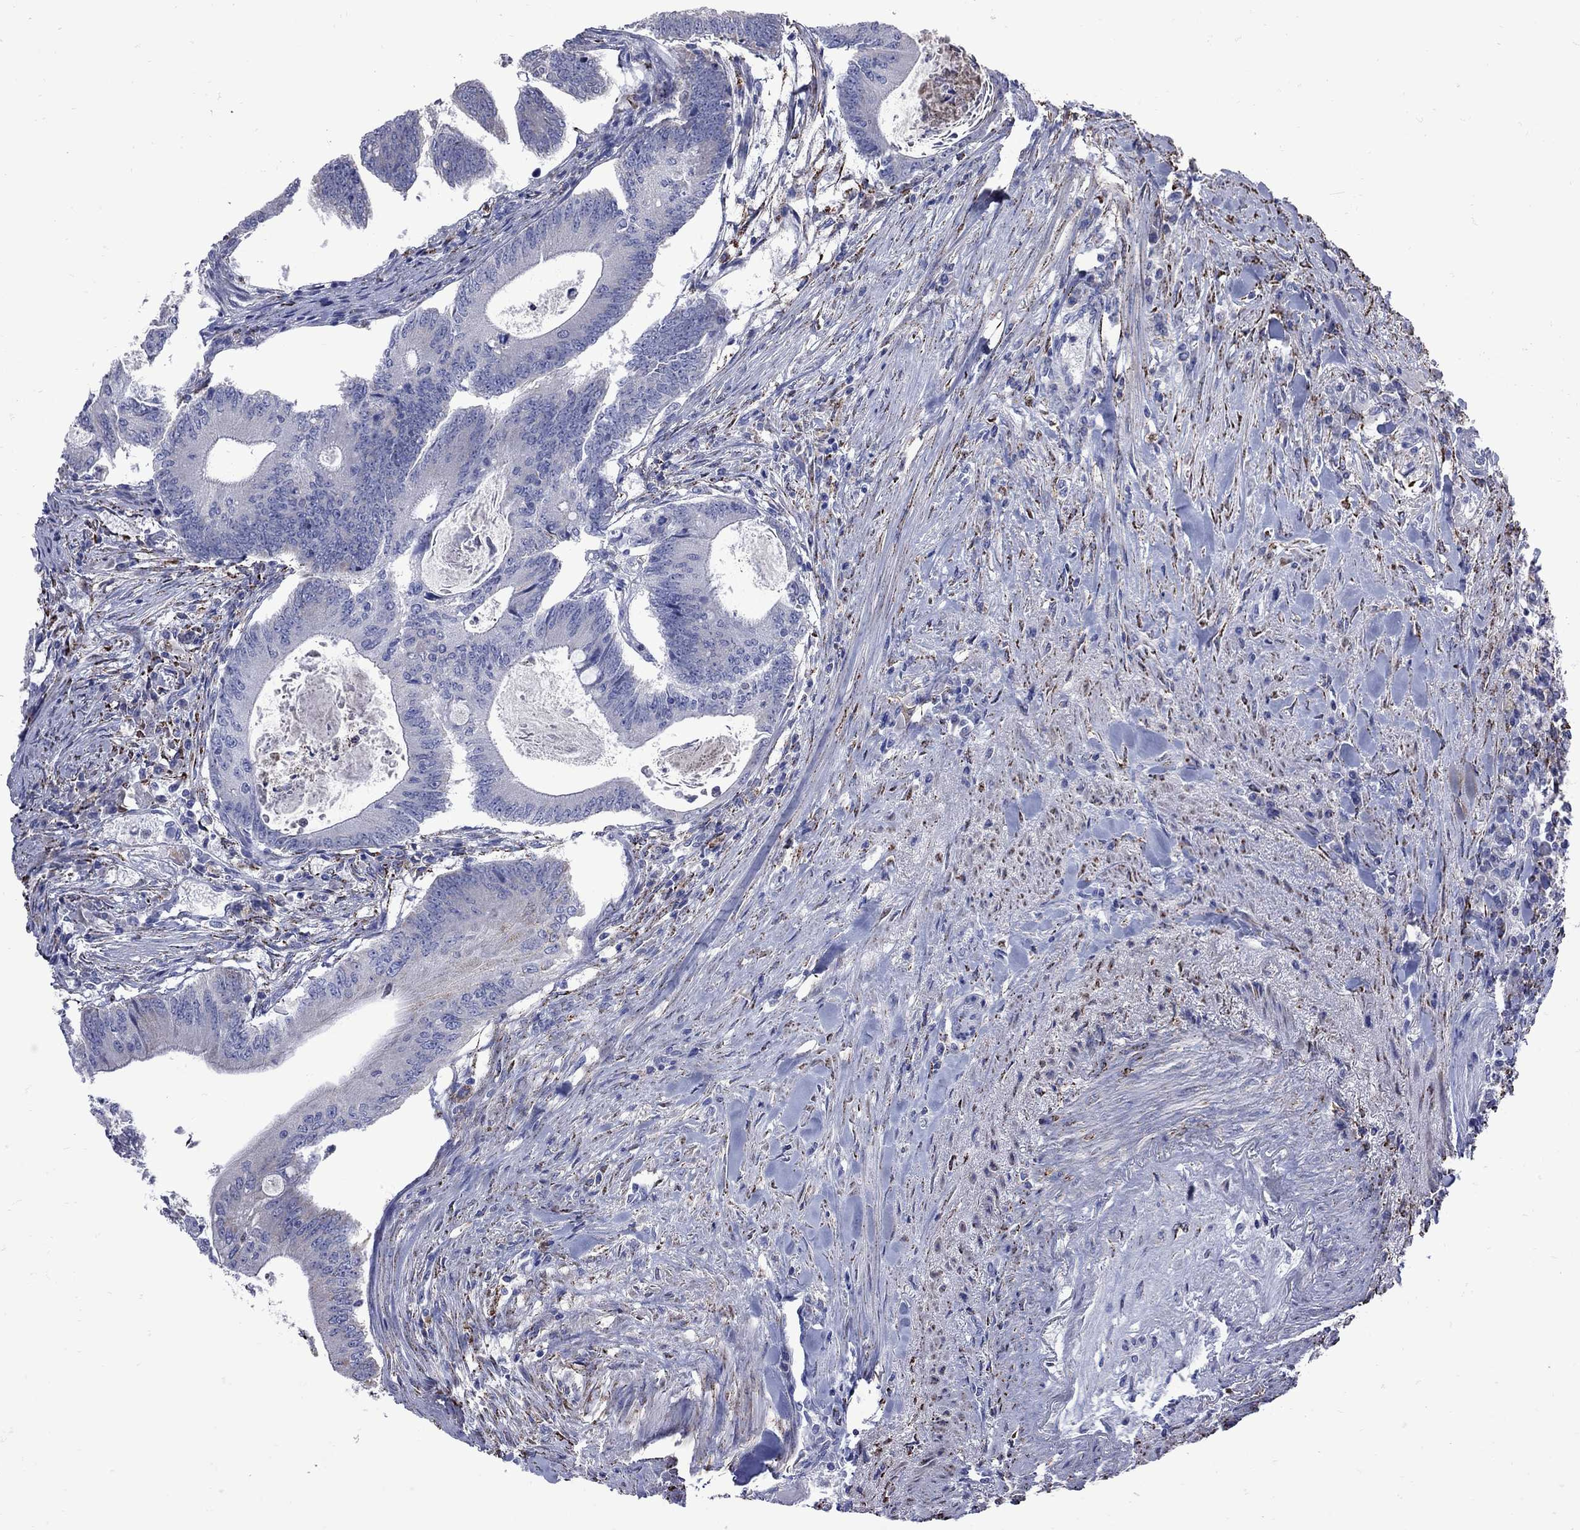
{"staining": {"intensity": "negative", "quantity": "none", "location": "none"}, "tissue": "colorectal cancer", "cell_type": "Tumor cells", "image_type": "cancer", "snomed": [{"axis": "morphology", "description": "Adenocarcinoma, NOS"}, {"axis": "topography", "description": "Colon"}], "caption": "Human colorectal cancer (adenocarcinoma) stained for a protein using IHC exhibits no positivity in tumor cells.", "gene": "SESTD1", "patient": {"sex": "female", "age": 70}}